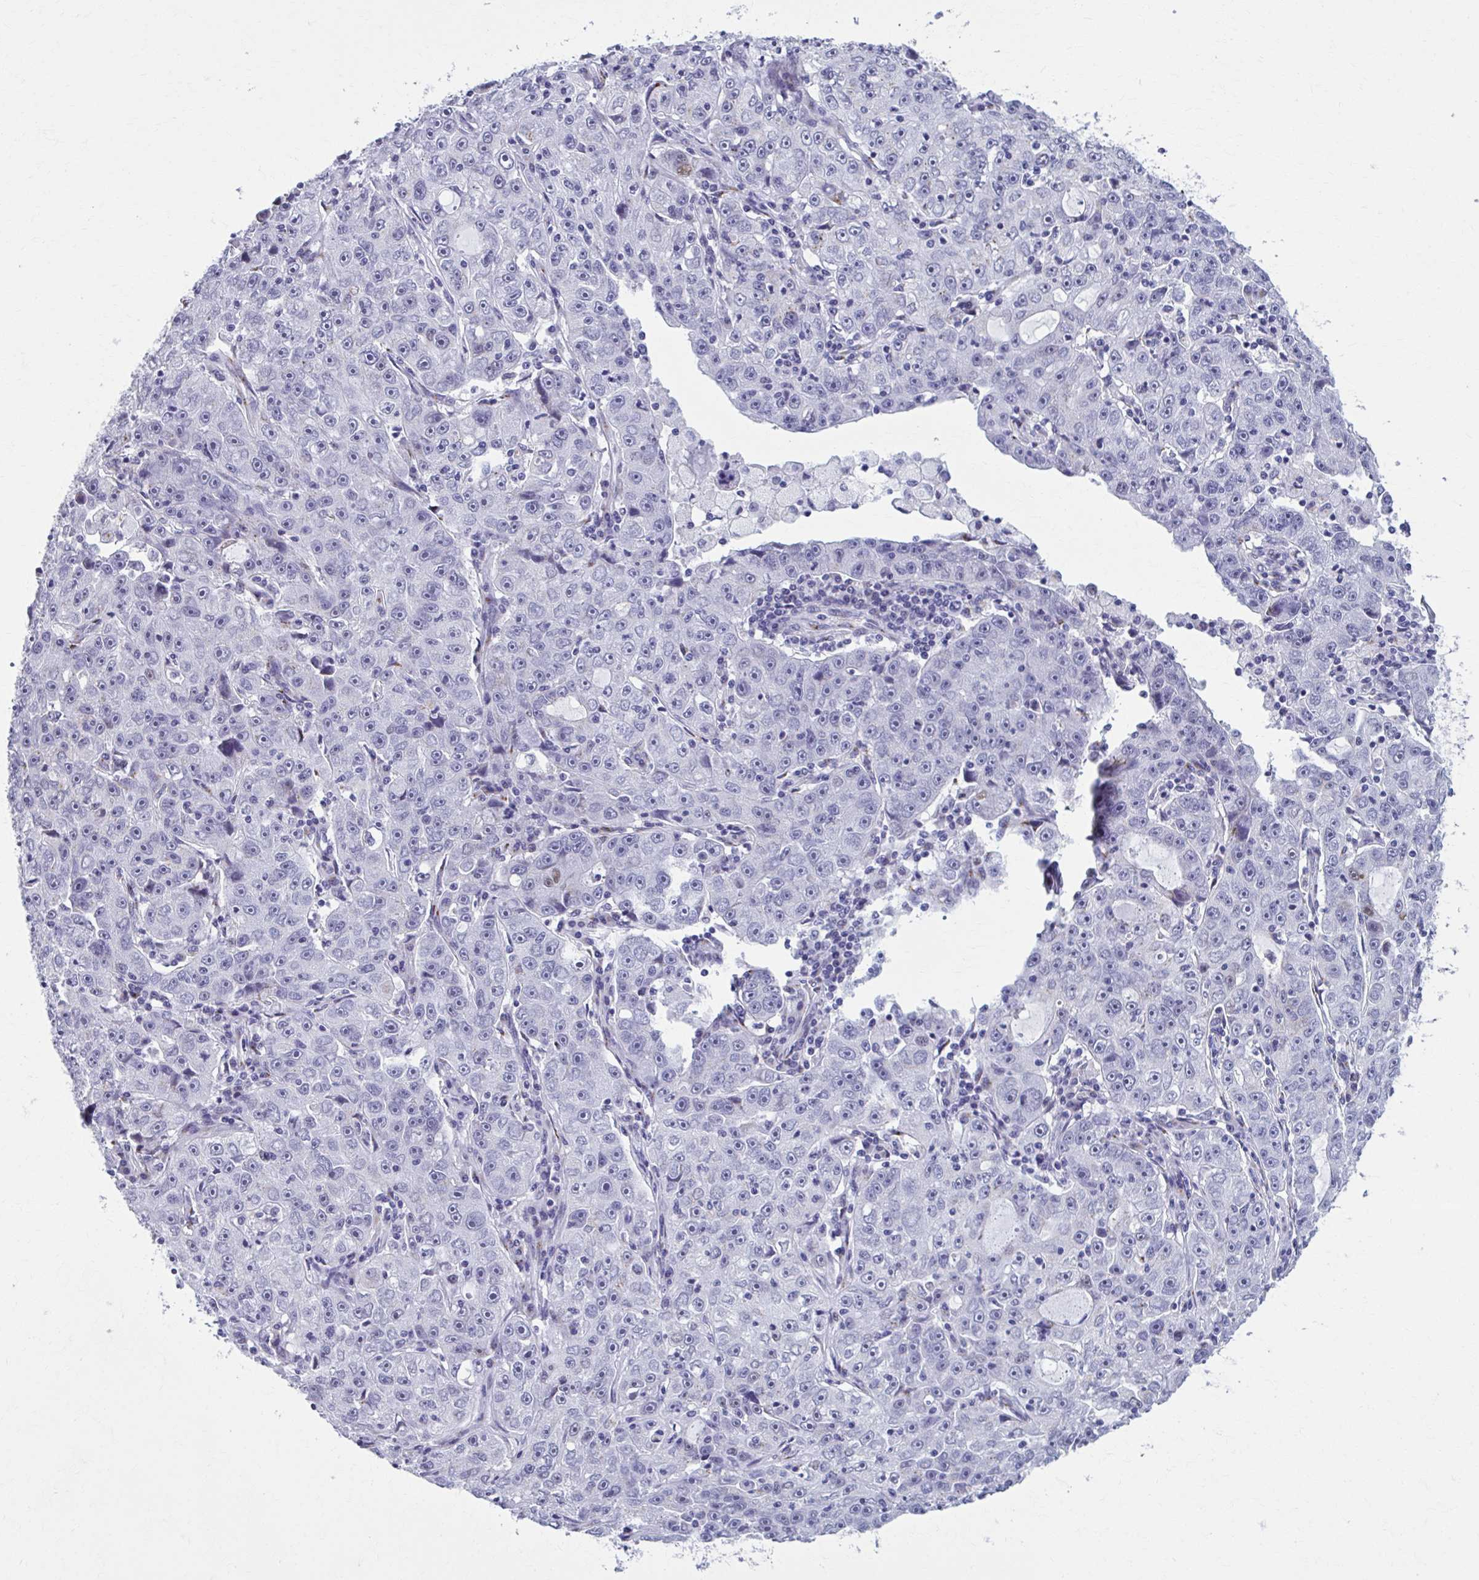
{"staining": {"intensity": "moderate", "quantity": "<25%", "location": "nuclear"}, "tissue": "lung cancer", "cell_type": "Tumor cells", "image_type": "cancer", "snomed": [{"axis": "morphology", "description": "Normal morphology"}, {"axis": "morphology", "description": "Adenocarcinoma, NOS"}, {"axis": "topography", "description": "Lymph node"}, {"axis": "topography", "description": "Lung"}], "caption": "Lung cancer (adenocarcinoma) was stained to show a protein in brown. There is low levels of moderate nuclear positivity in approximately <25% of tumor cells.", "gene": "ZNF682", "patient": {"sex": "female", "age": 57}}